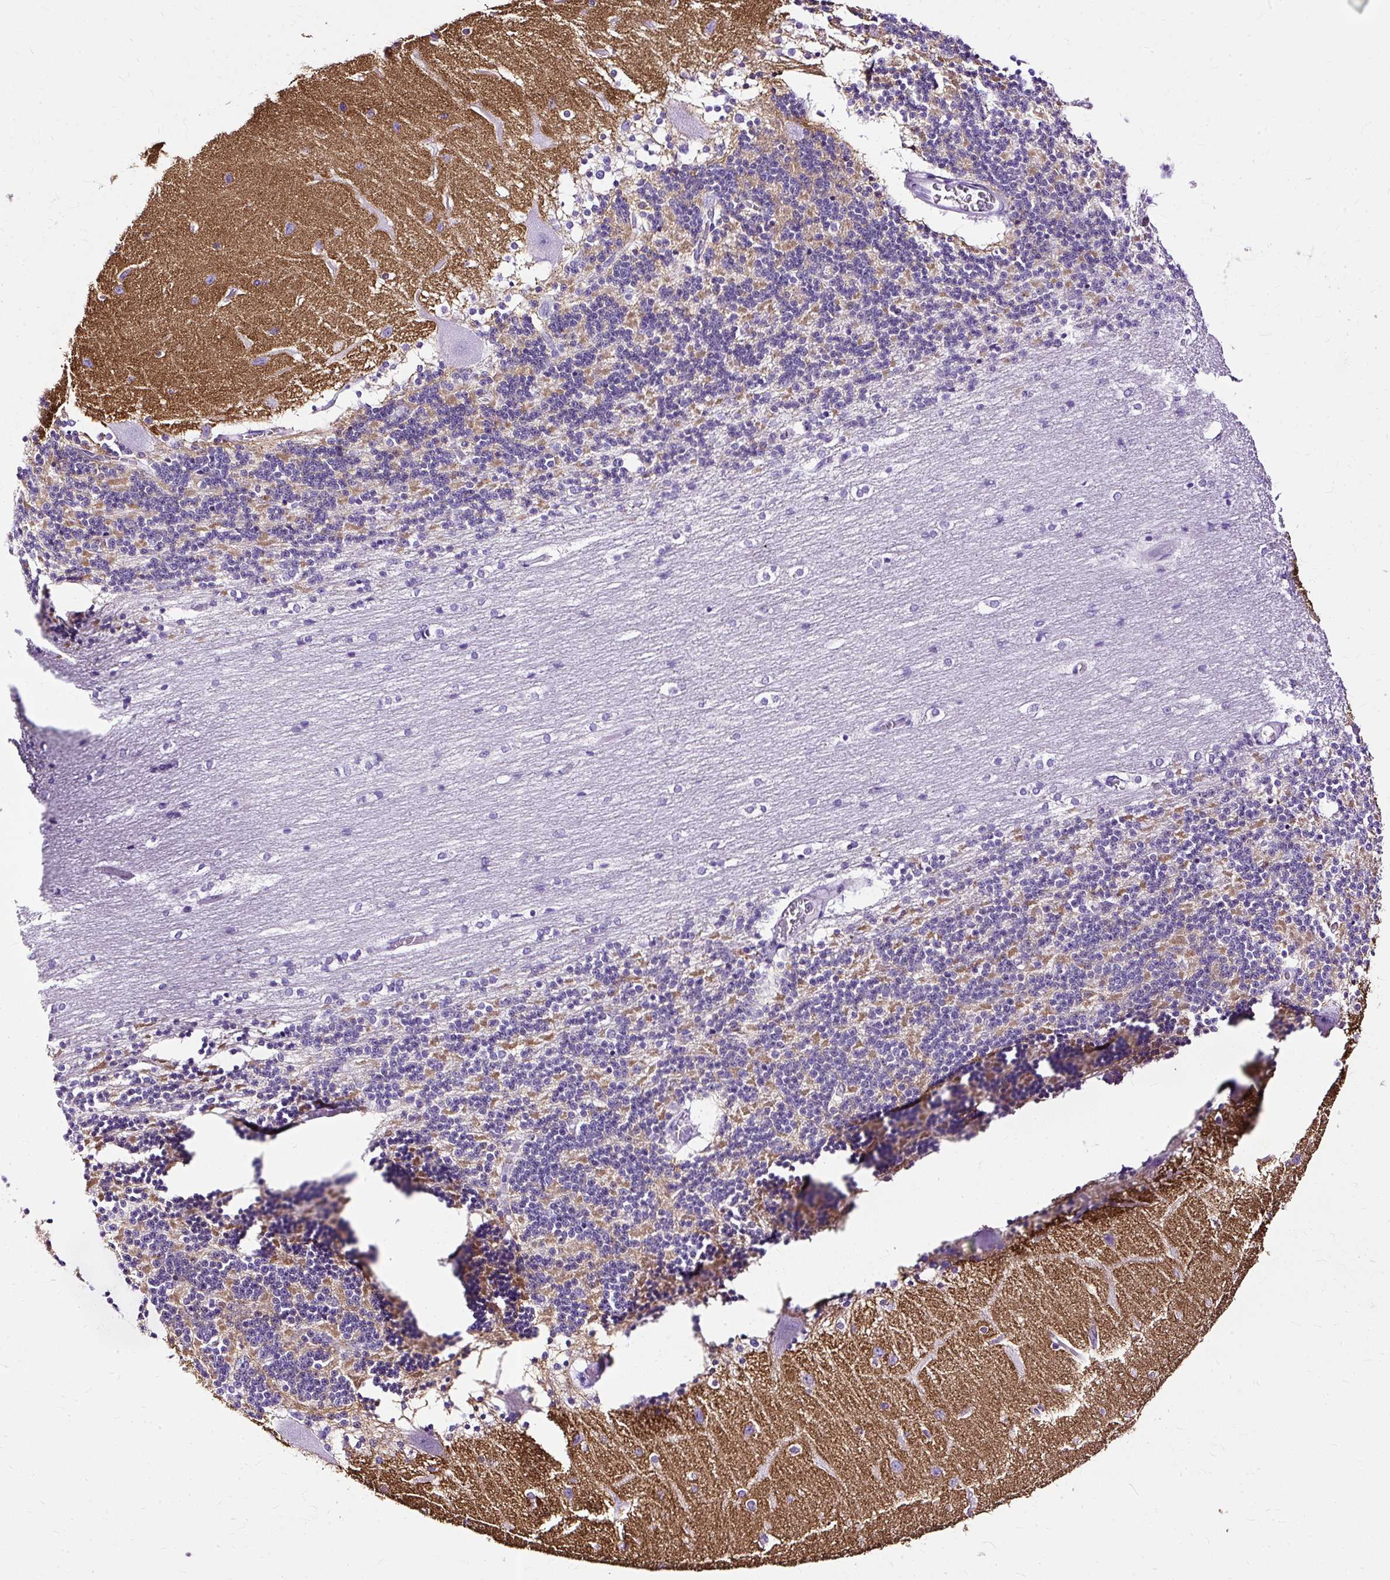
{"staining": {"intensity": "negative", "quantity": "none", "location": "none"}, "tissue": "cerebellum", "cell_type": "Cells in granular layer", "image_type": "normal", "snomed": [{"axis": "morphology", "description": "Normal tissue, NOS"}, {"axis": "topography", "description": "Cerebellum"}], "caption": "This micrograph is of normal cerebellum stained with immunohistochemistry to label a protein in brown with the nuclei are counter-stained blue. There is no expression in cells in granular layer.", "gene": "SLC8A2", "patient": {"sex": "female", "age": 54}}